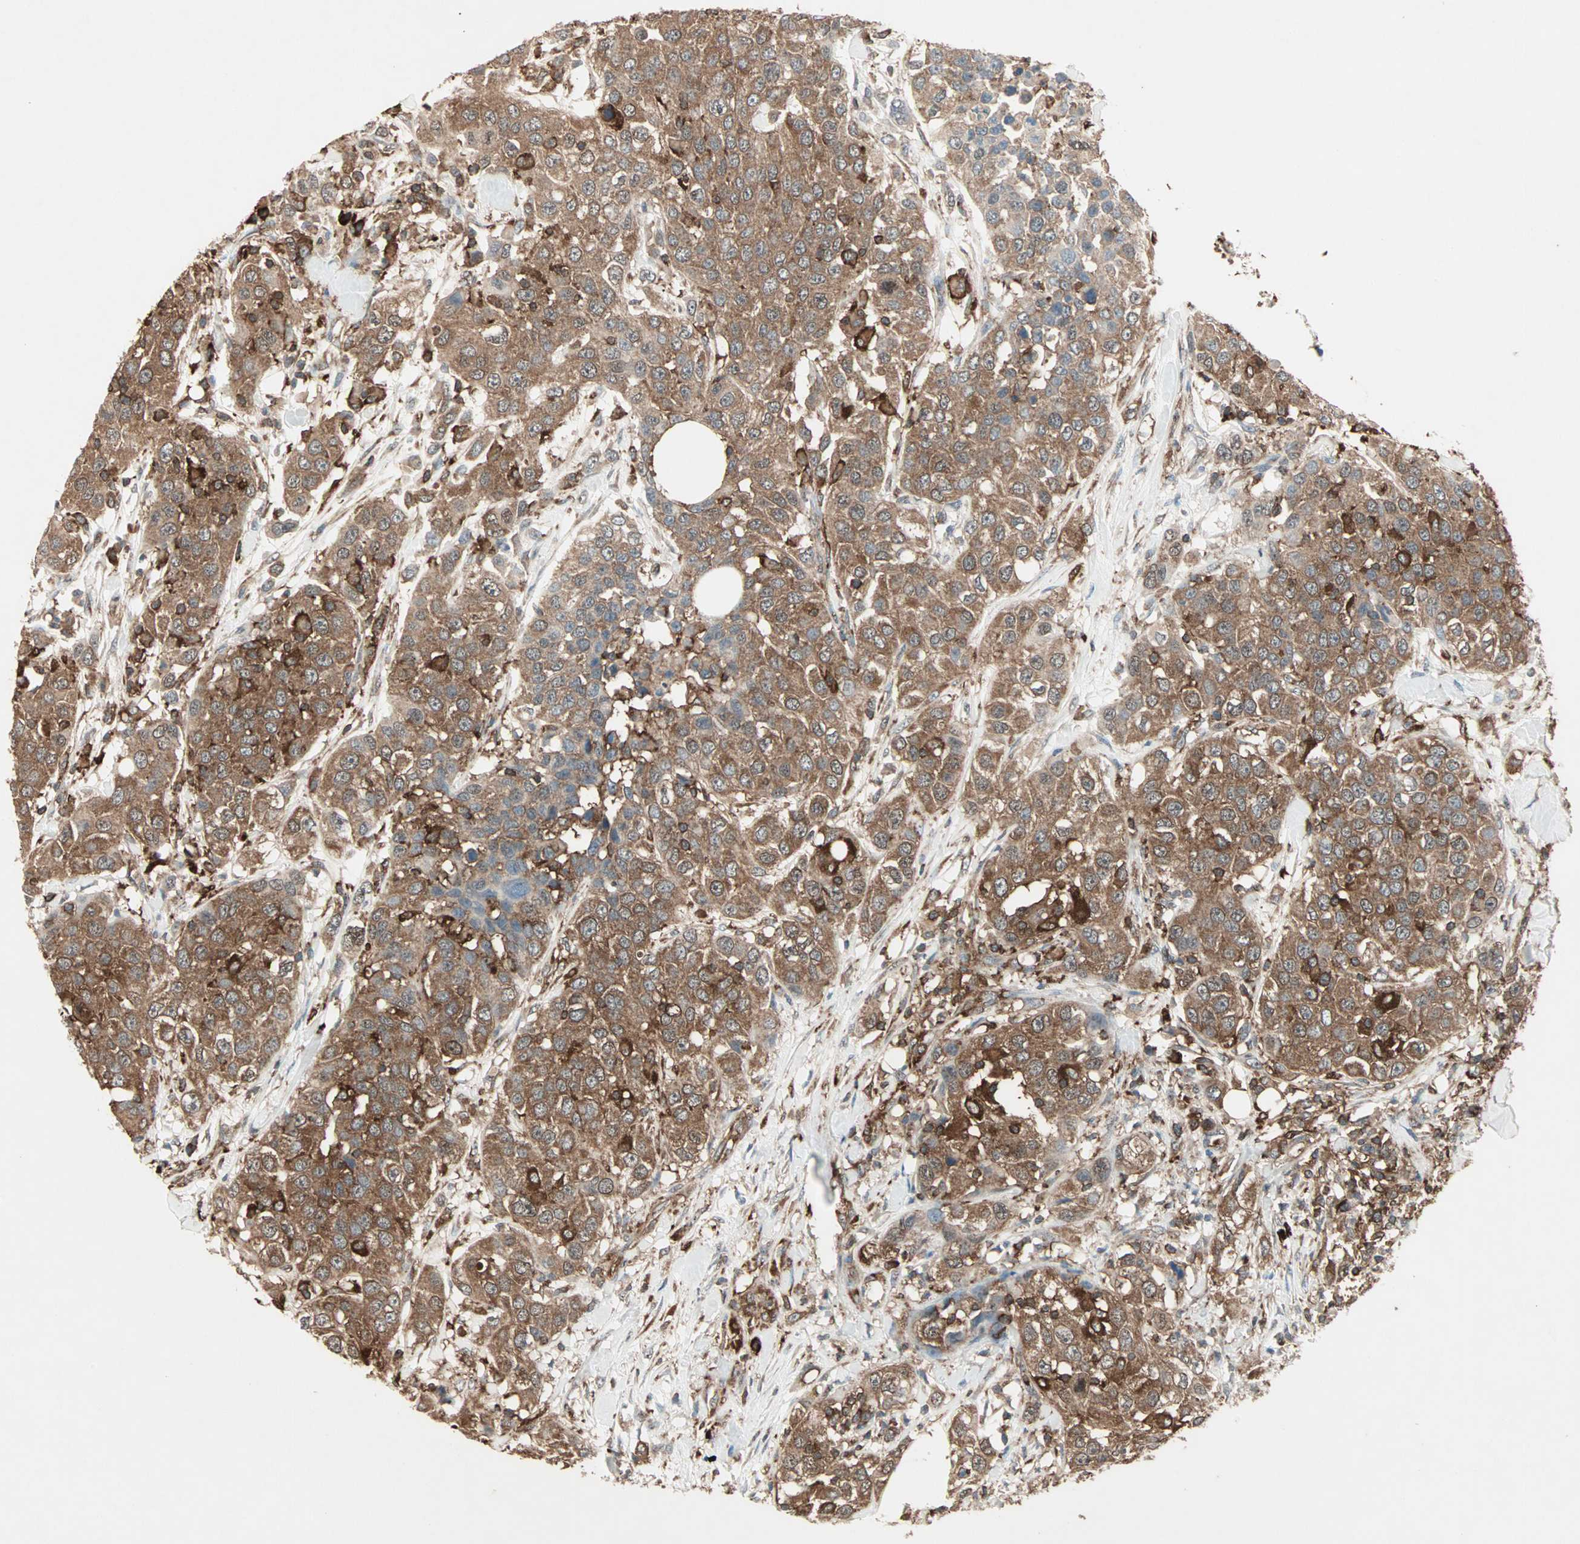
{"staining": {"intensity": "strong", "quantity": ">75%", "location": "cytoplasmic/membranous"}, "tissue": "urothelial cancer", "cell_type": "Tumor cells", "image_type": "cancer", "snomed": [{"axis": "morphology", "description": "Urothelial carcinoma, High grade"}, {"axis": "topography", "description": "Urinary bladder"}], "caption": "Immunohistochemical staining of urothelial cancer displays high levels of strong cytoplasmic/membranous protein positivity in approximately >75% of tumor cells.", "gene": "MMP3", "patient": {"sex": "female", "age": 80}}